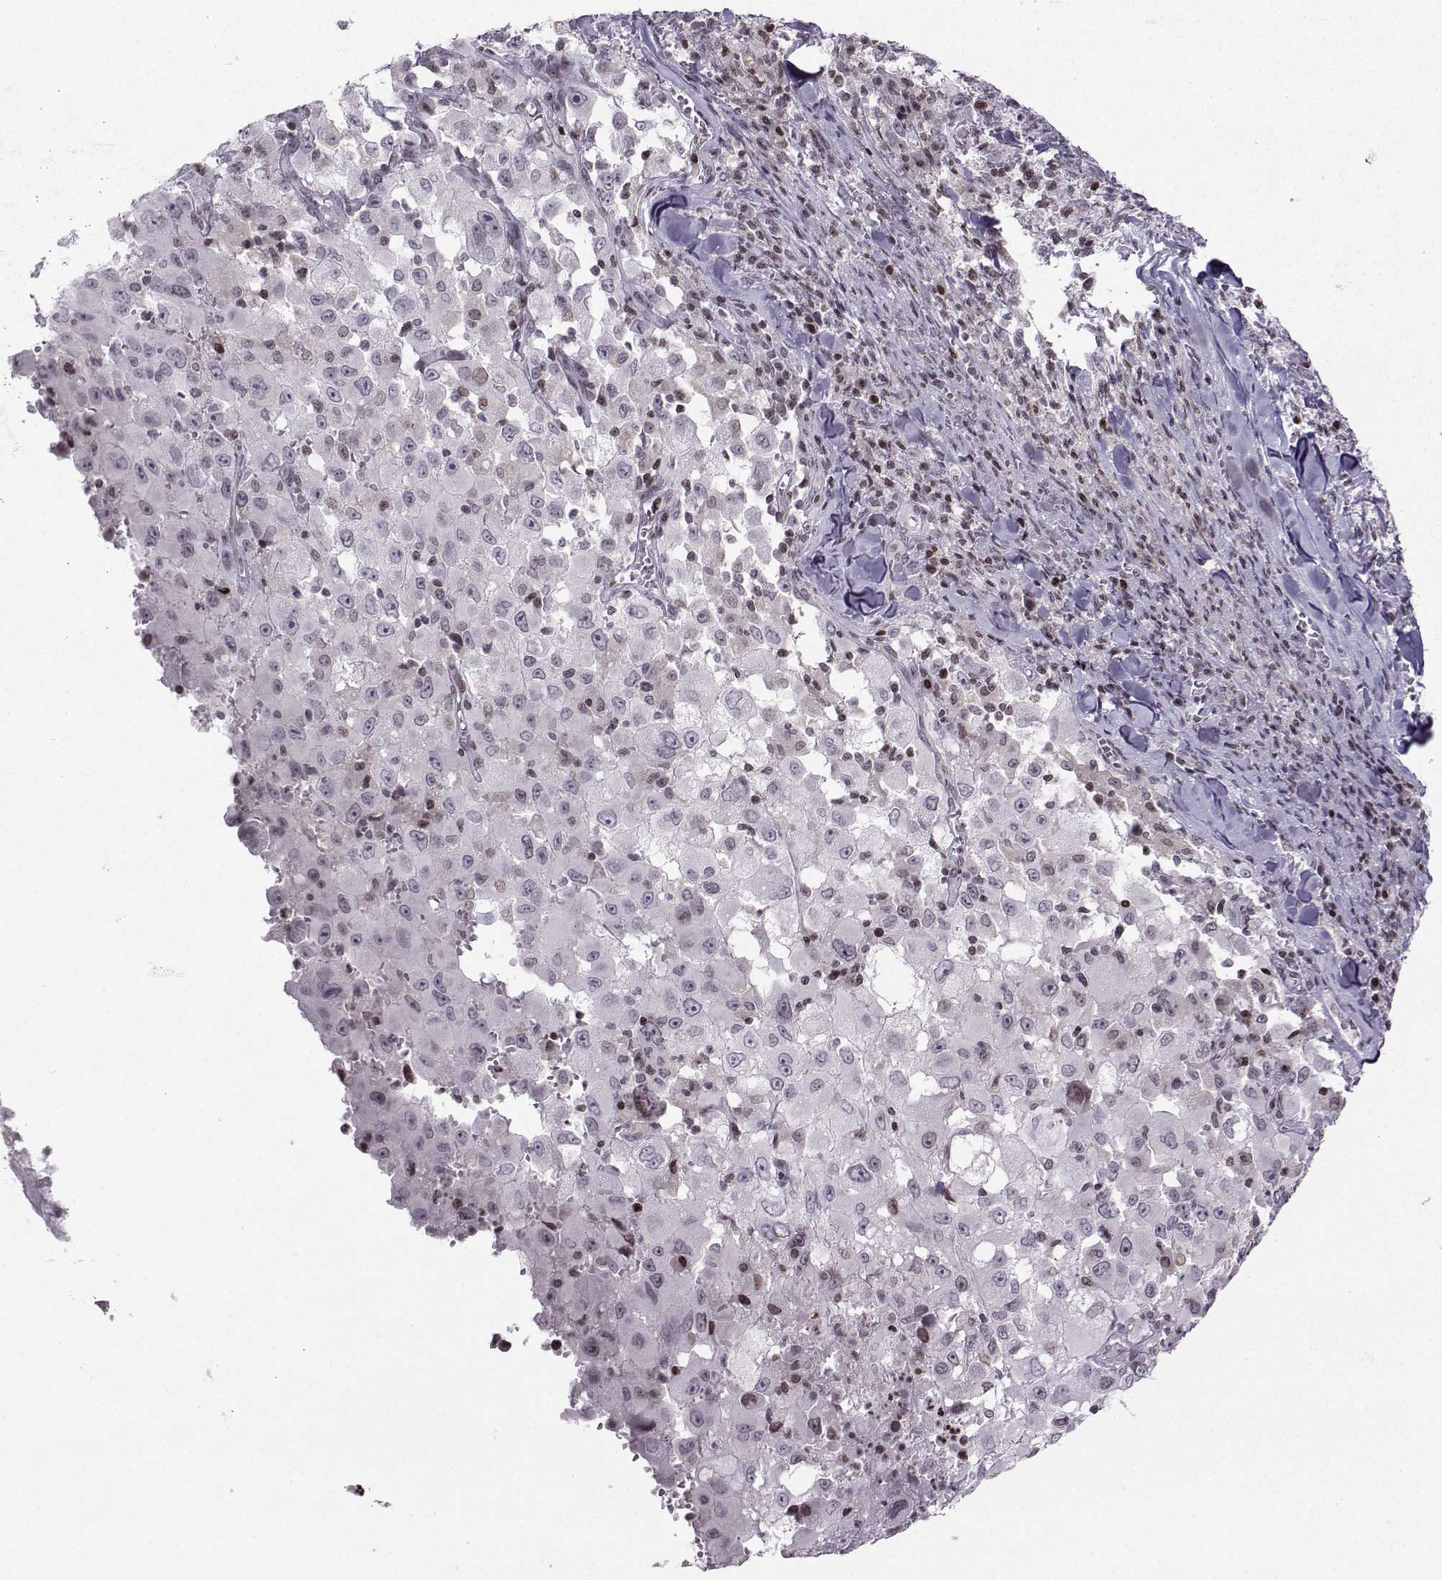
{"staining": {"intensity": "negative", "quantity": "none", "location": "none"}, "tissue": "melanoma", "cell_type": "Tumor cells", "image_type": "cancer", "snomed": [{"axis": "morphology", "description": "Malignant melanoma, Metastatic site"}, {"axis": "topography", "description": "Soft tissue"}], "caption": "The micrograph demonstrates no staining of tumor cells in malignant melanoma (metastatic site). (DAB (3,3'-diaminobenzidine) IHC visualized using brightfield microscopy, high magnification).", "gene": "ZNF19", "patient": {"sex": "male", "age": 50}}